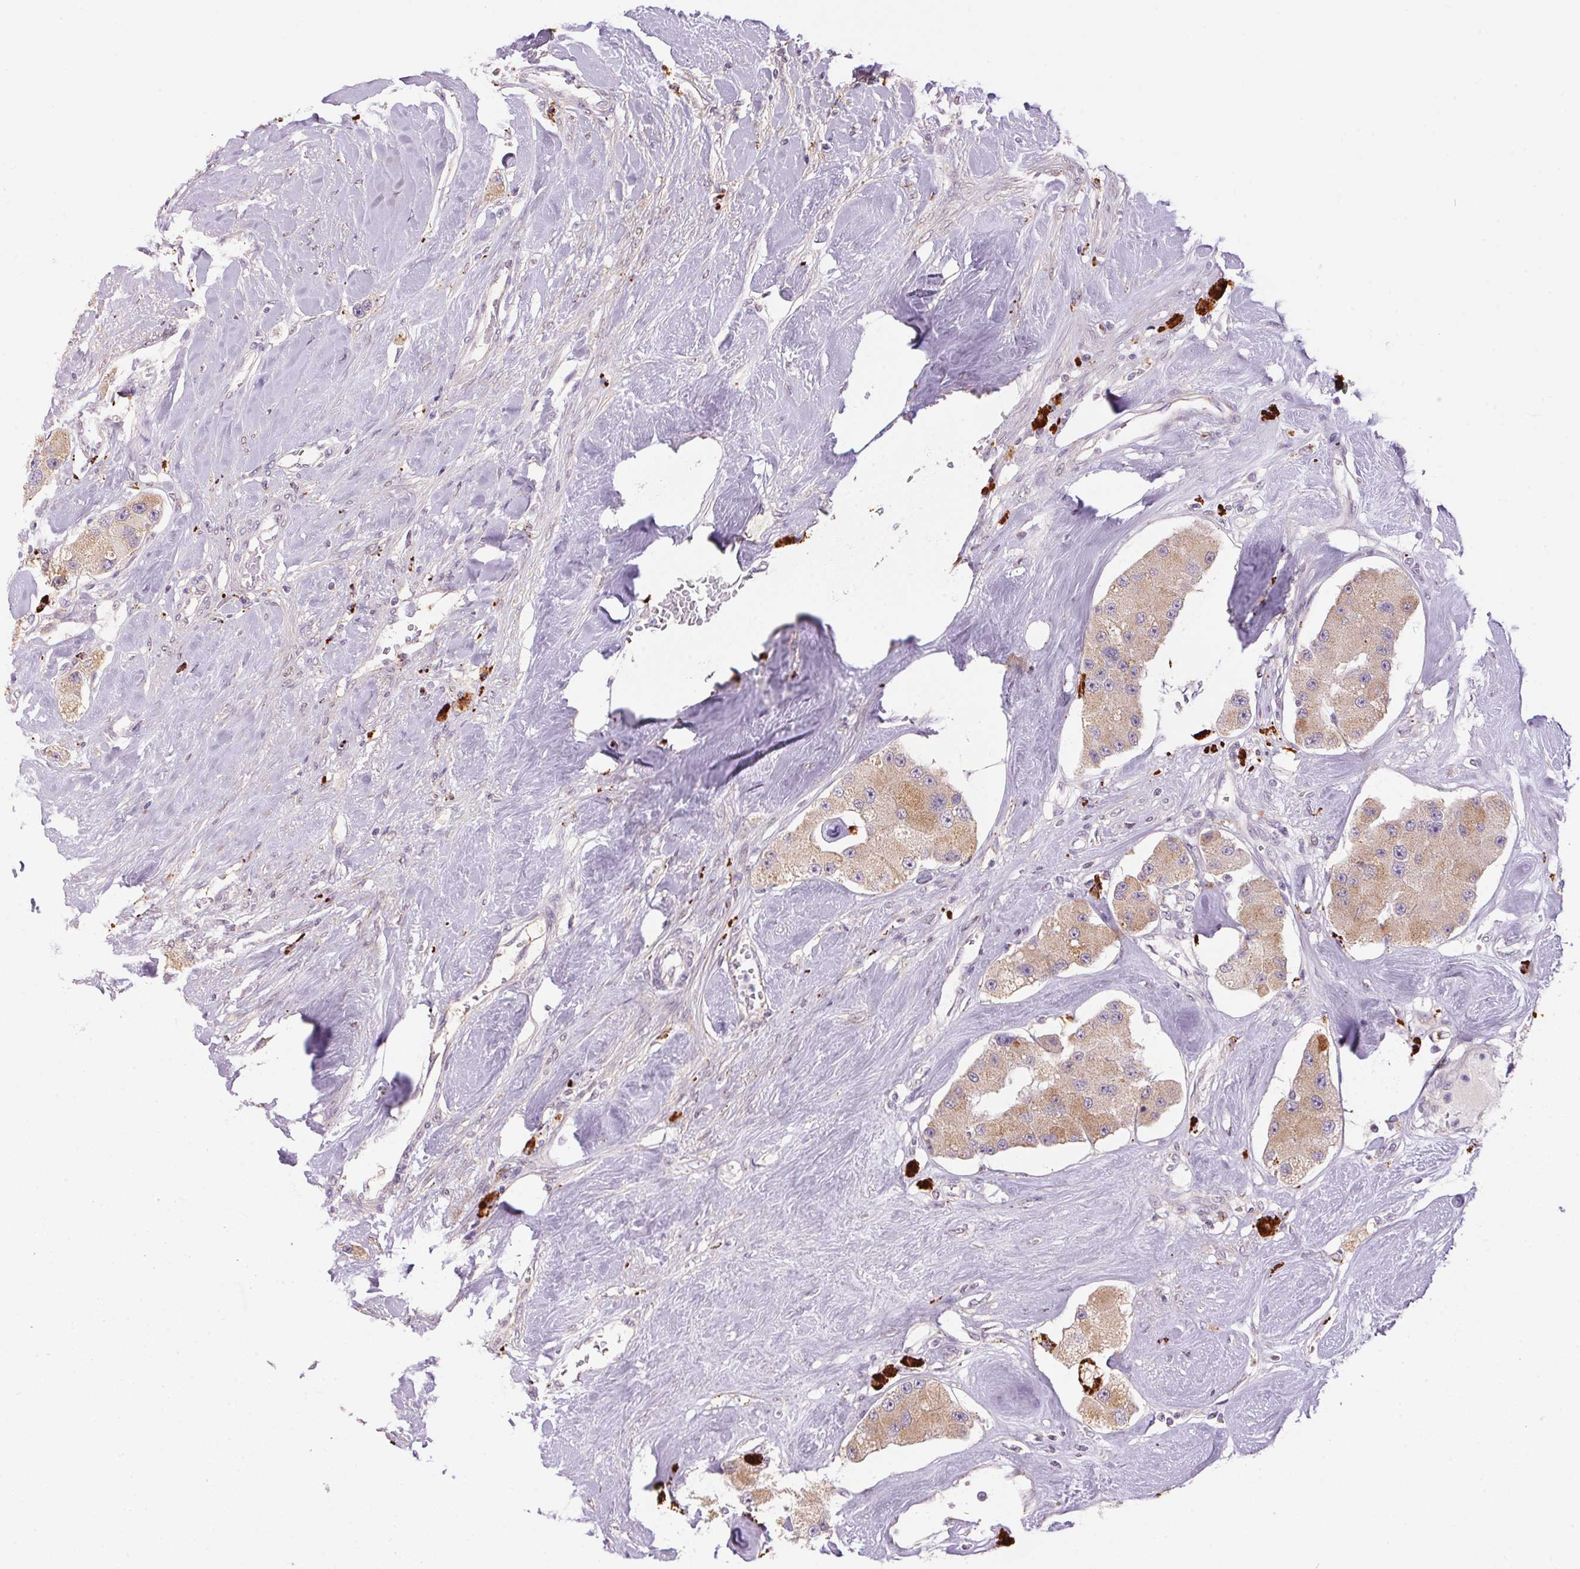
{"staining": {"intensity": "weak", "quantity": ">75%", "location": "cytoplasmic/membranous"}, "tissue": "carcinoid", "cell_type": "Tumor cells", "image_type": "cancer", "snomed": [{"axis": "morphology", "description": "Carcinoid, malignant, NOS"}, {"axis": "topography", "description": "Pancreas"}], "caption": "Immunohistochemical staining of human carcinoid displays weak cytoplasmic/membranous protein expression in approximately >75% of tumor cells. The protein of interest is stained brown, and the nuclei are stained in blue (DAB (3,3'-diaminobenzidine) IHC with brightfield microscopy, high magnification).", "gene": "ADH5", "patient": {"sex": "male", "age": 41}}